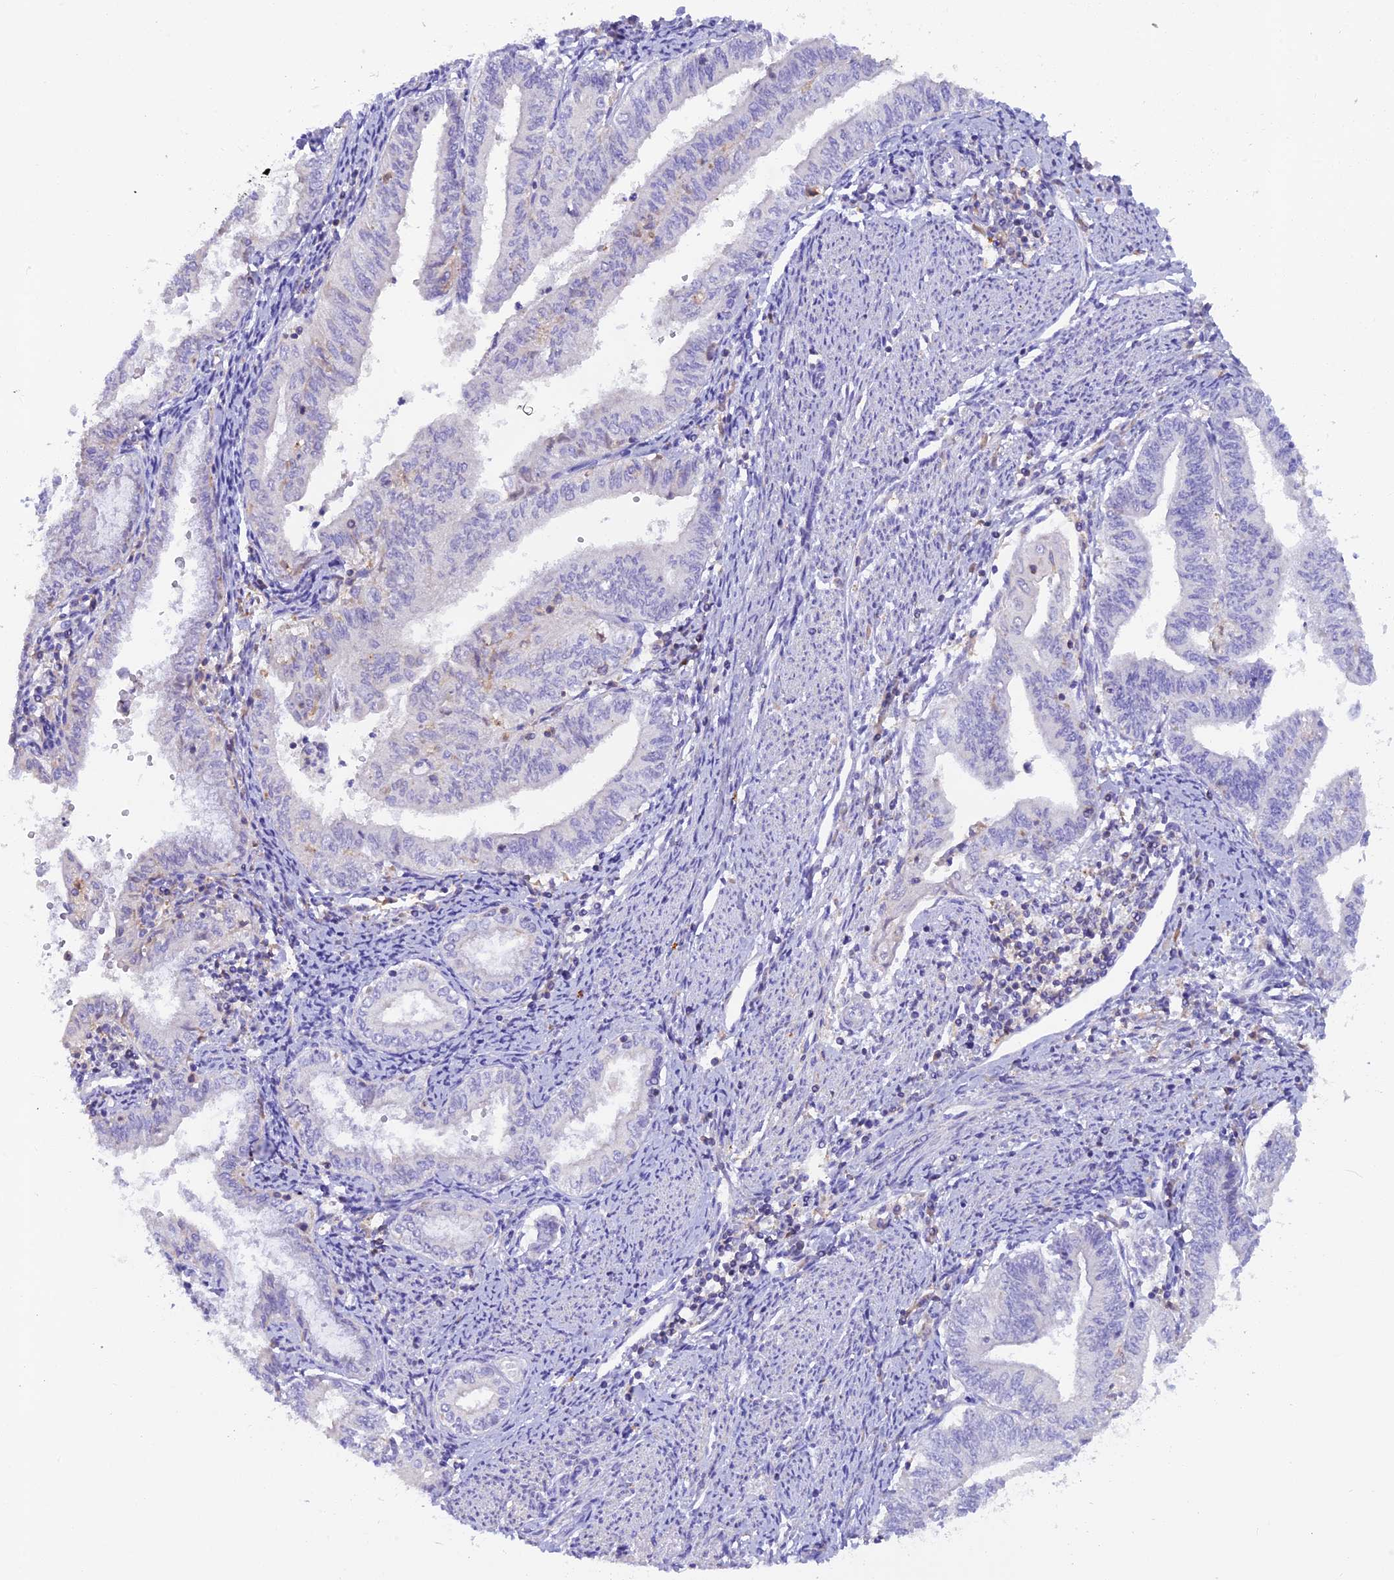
{"staining": {"intensity": "negative", "quantity": "none", "location": "none"}, "tissue": "endometrial cancer", "cell_type": "Tumor cells", "image_type": "cancer", "snomed": [{"axis": "morphology", "description": "Adenocarcinoma, NOS"}, {"axis": "topography", "description": "Endometrium"}], "caption": "Tumor cells are negative for protein expression in human endometrial cancer.", "gene": "LPXN", "patient": {"sex": "female", "age": 66}}